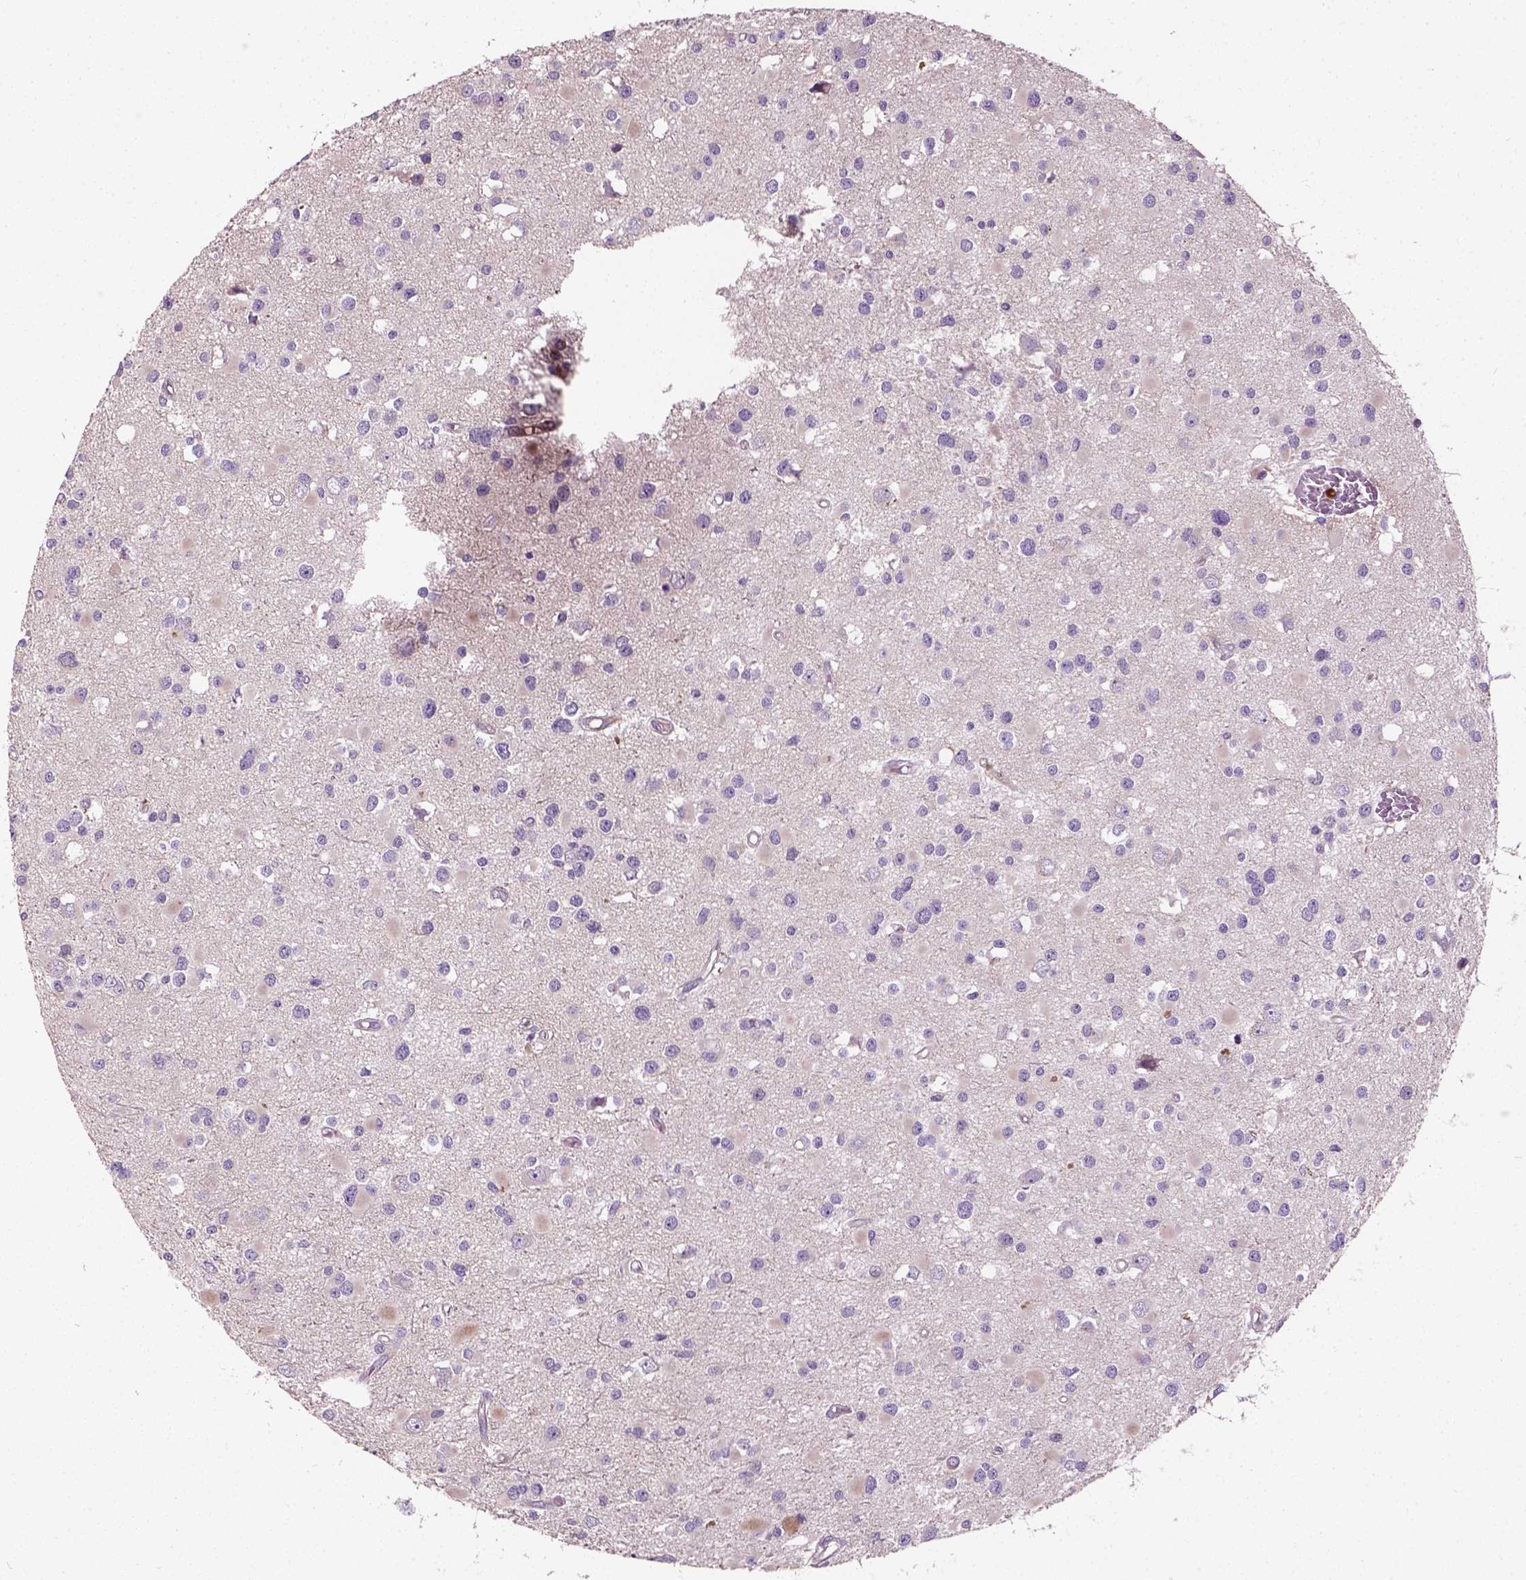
{"staining": {"intensity": "strong", "quantity": "<25%", "location": "cytoplasmic/membranous"}, "tissue": "glioma", "cell_type": "Tumor cells", "image_type": "cancer", "snomed": [{"axis": "morphology", "description": "Glioma, malignant, High grade"}, {"axis": "topography", "description": "Brain"}], "caption": "Glioma tissue exhibits strong cytoplasmic/membranous positivity in approximately <25% of tumor cells, visualized by immunohistochemistry. (brown staining indicates protein expression, while blue staining denotes nuclei).", "gene": "PKP3", "patient": {"sex": "male", "age": 54}}